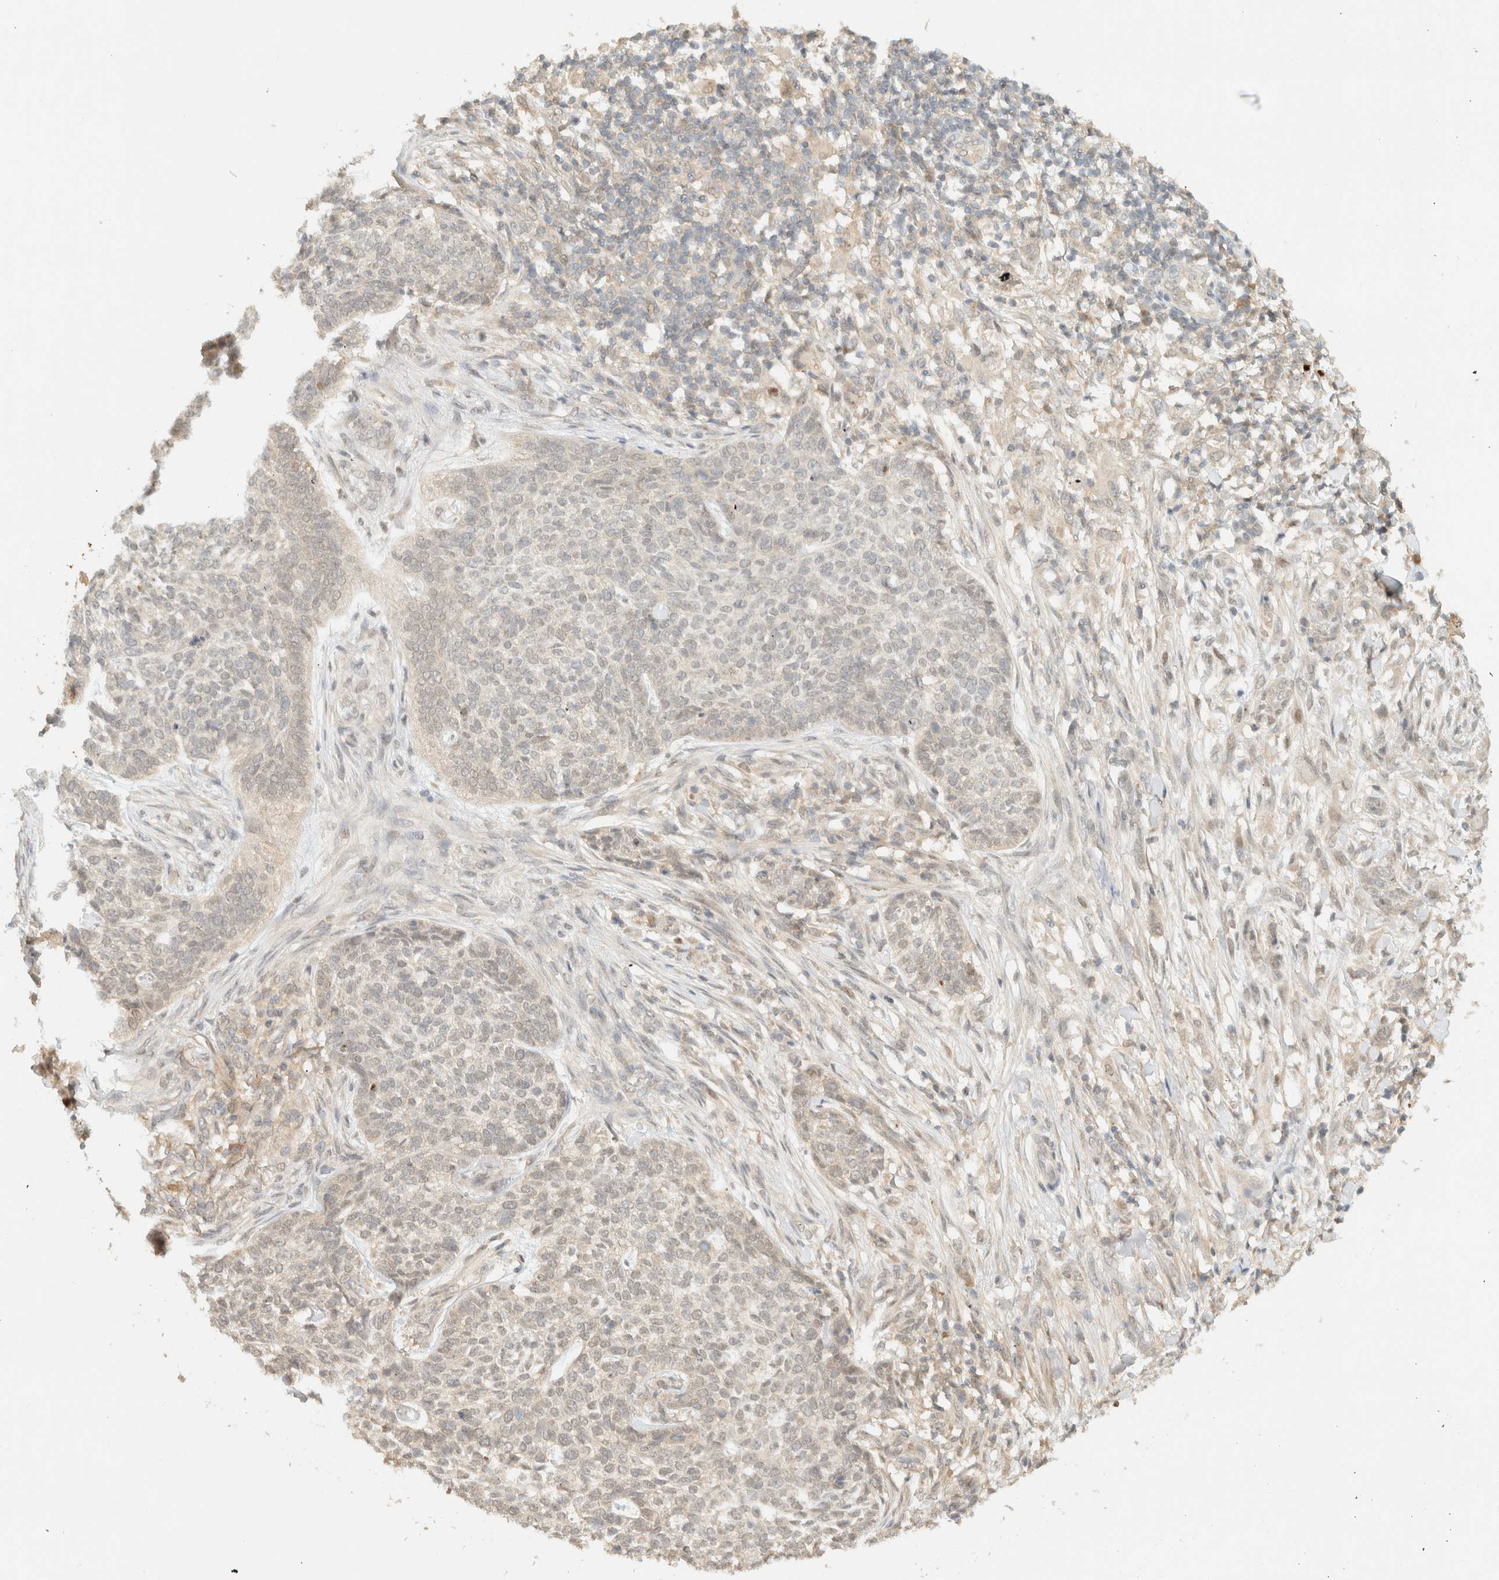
{"staining": {"intensity": "negative", "quantity": "none", "location": "none"}, "tissue": "skin cancer", "cell_type": "Tumor cells", "image_type": "cancer", "snomed": [{"axis": "morphology", "description": "Basal cell carcinoma"}, {"axis": "topography", "description": "Skin"}], "caption": "A high-resolution micrograph shows immunohistochemistry (IHC) staining of skin cancer, which demonstrates no significant positivity in tumor cells. (Immunohistochemistry (ihc), brightfield microscopy, high magnification).", "gene": "ZBTB34", "patient": {"sex": "female", "age": 64}}